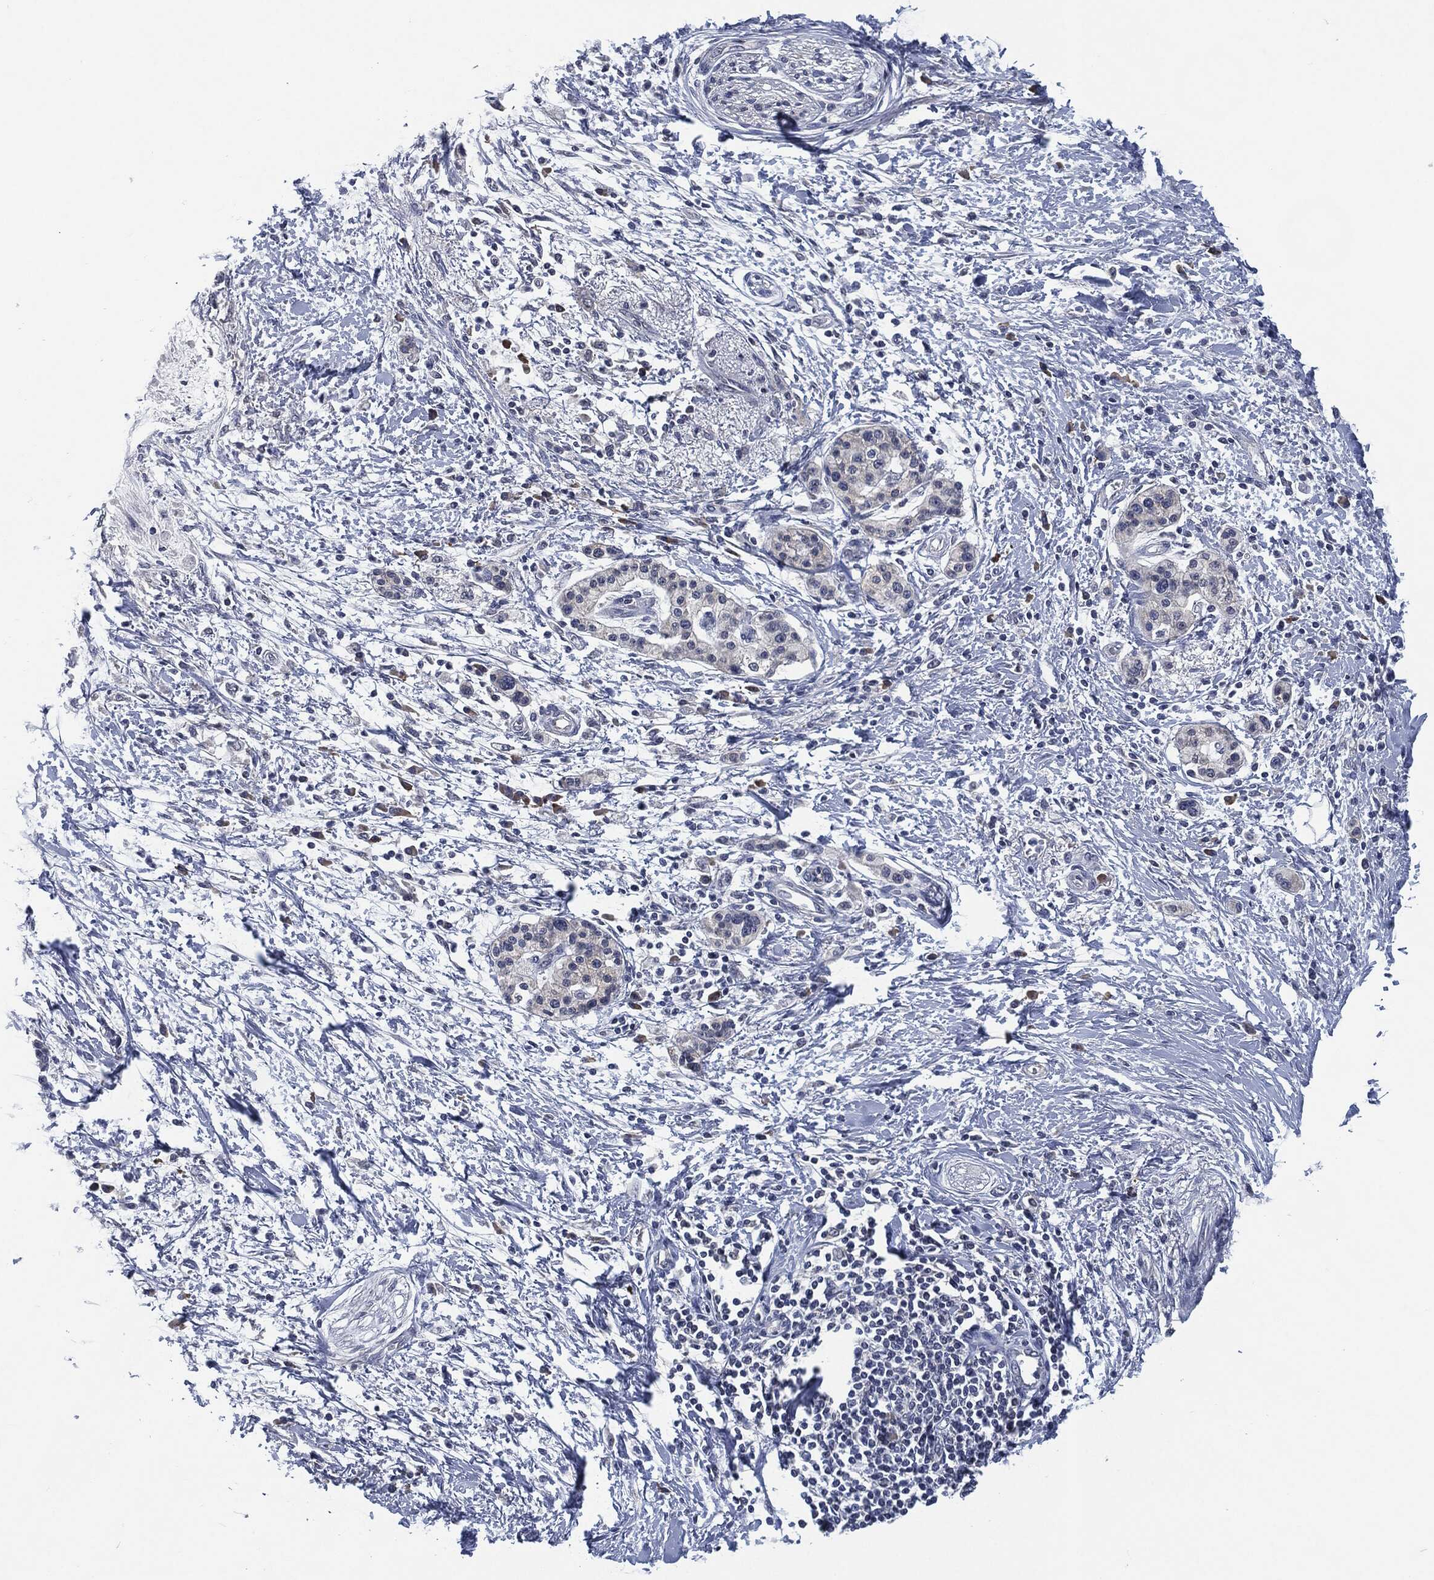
{"staining": {"intensity": "negative", "quantity": "none", "location": "none"}, "tissue": "pancreatic cancer", "cell_type": "Tumor cells", "image_type": "cancer", "snomed": [{"axis": "morphology", "description": "Normal tissue, NOS"}, {"axis": "morphology", "description": "Adenocarcinoma, NOS"}, {"axis": "topography", "description": "Pancreas"}, {"axis": "topography", "description": "Duodenum"}], "caption": "DAB immunohistochemical staining of adenocarcinoma (pancreatic) displays no significant staining in tumor cells.", "gene": "IL2RG", "patient": {"sex": "female", "age": 60}}